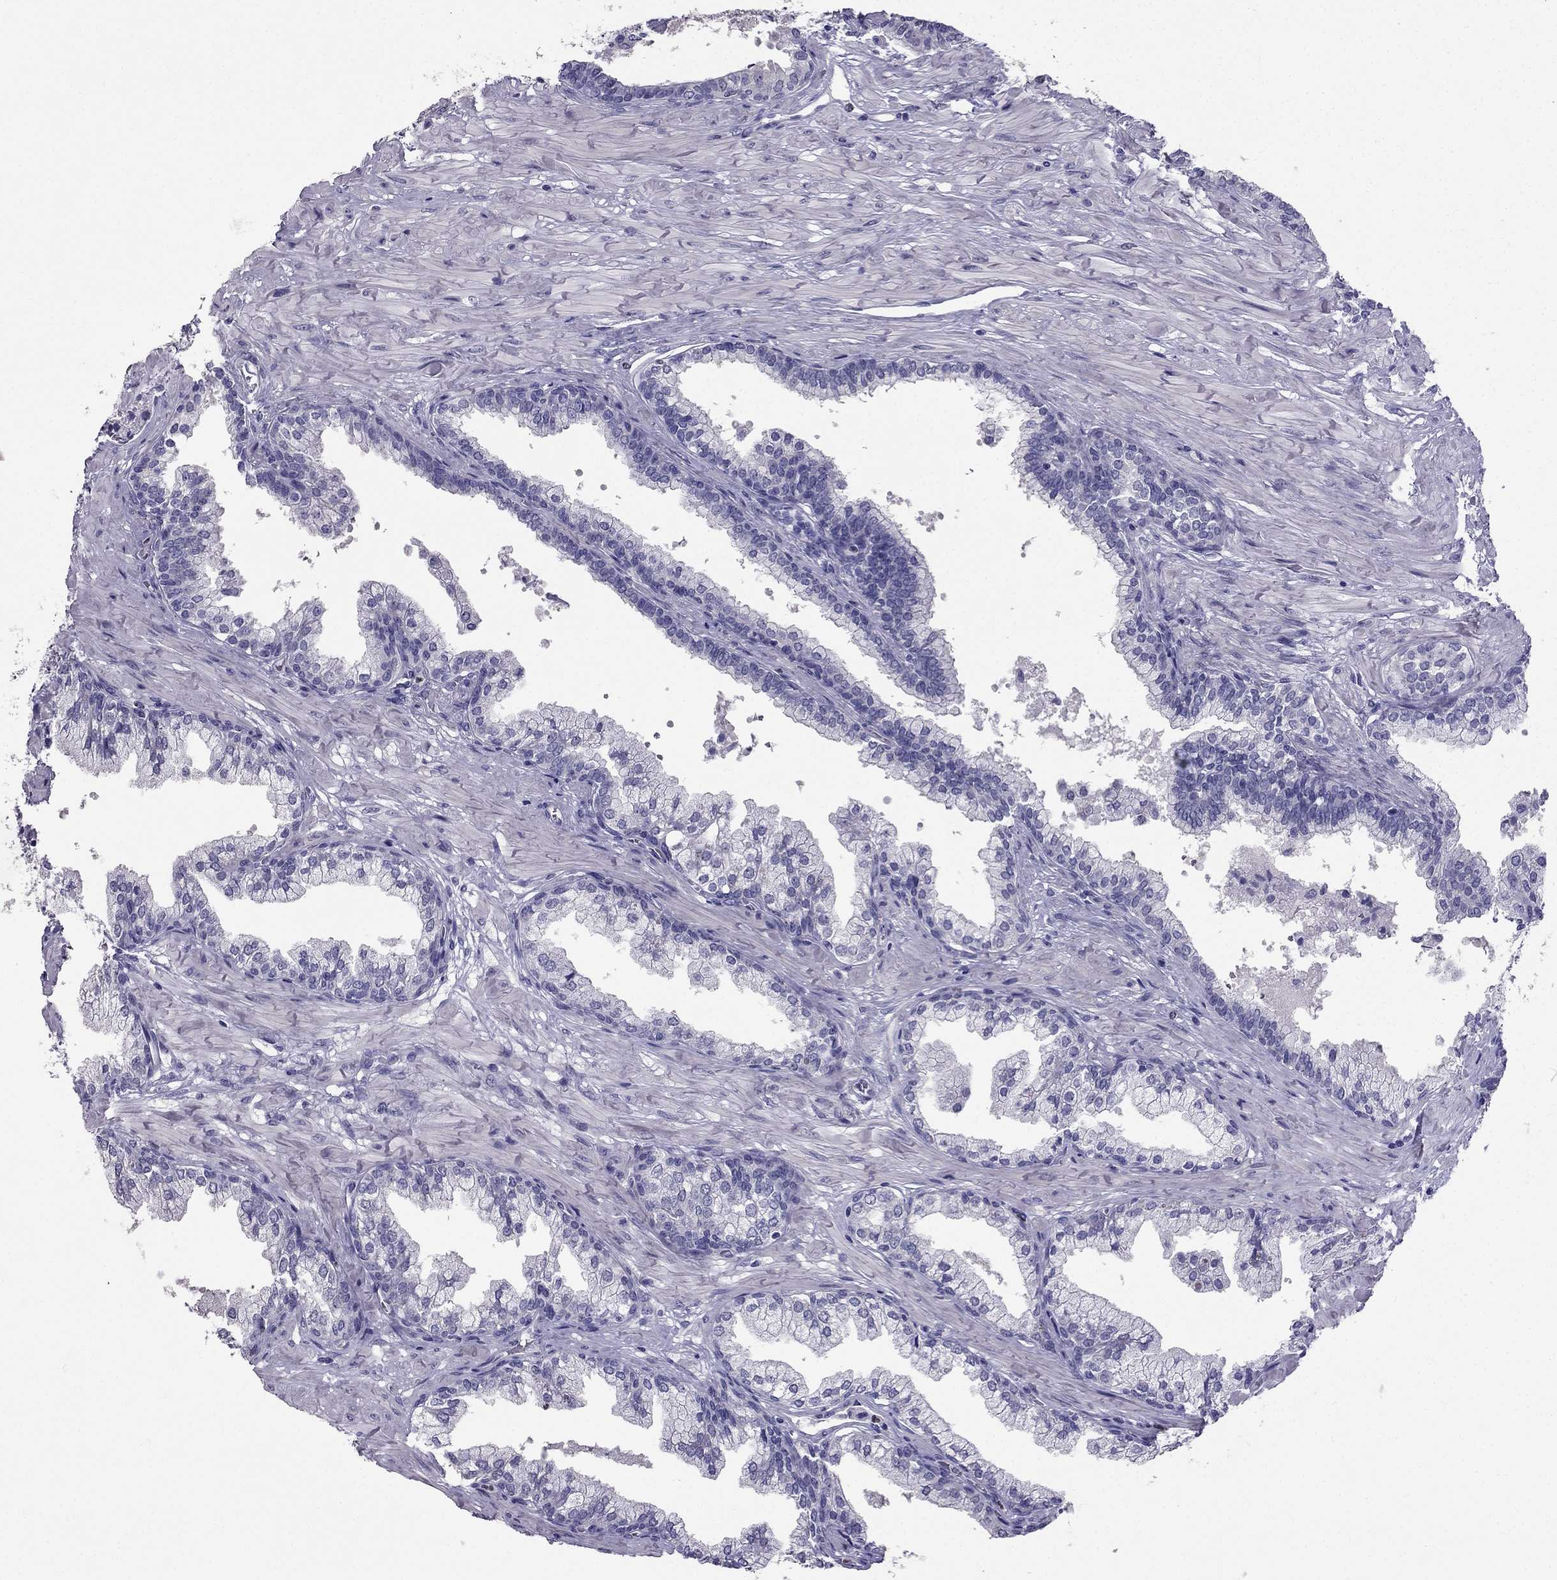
{"staining": {"intensity": "negative", "quantity": "none", "location": "none"}, "tissue": "prostate cancer", "cell_type": "Tumor cells", "image_type": "cancer", "snomed": [{"axis": "morphology", "description": "Adenocarcinoma, NOS"}, {"axis": "topography", "description": "Prostate and seminal vesicle, NOS"}, {"axis": "topography", "description": "Prostate"}], "caption": "A high-resolution photomicrograph shows IHC staining of prostate cancer, which reveals no significant staining in tumor cells.", "gene": "ARID3A", "patient": {"sex": "male", "age": 44}}